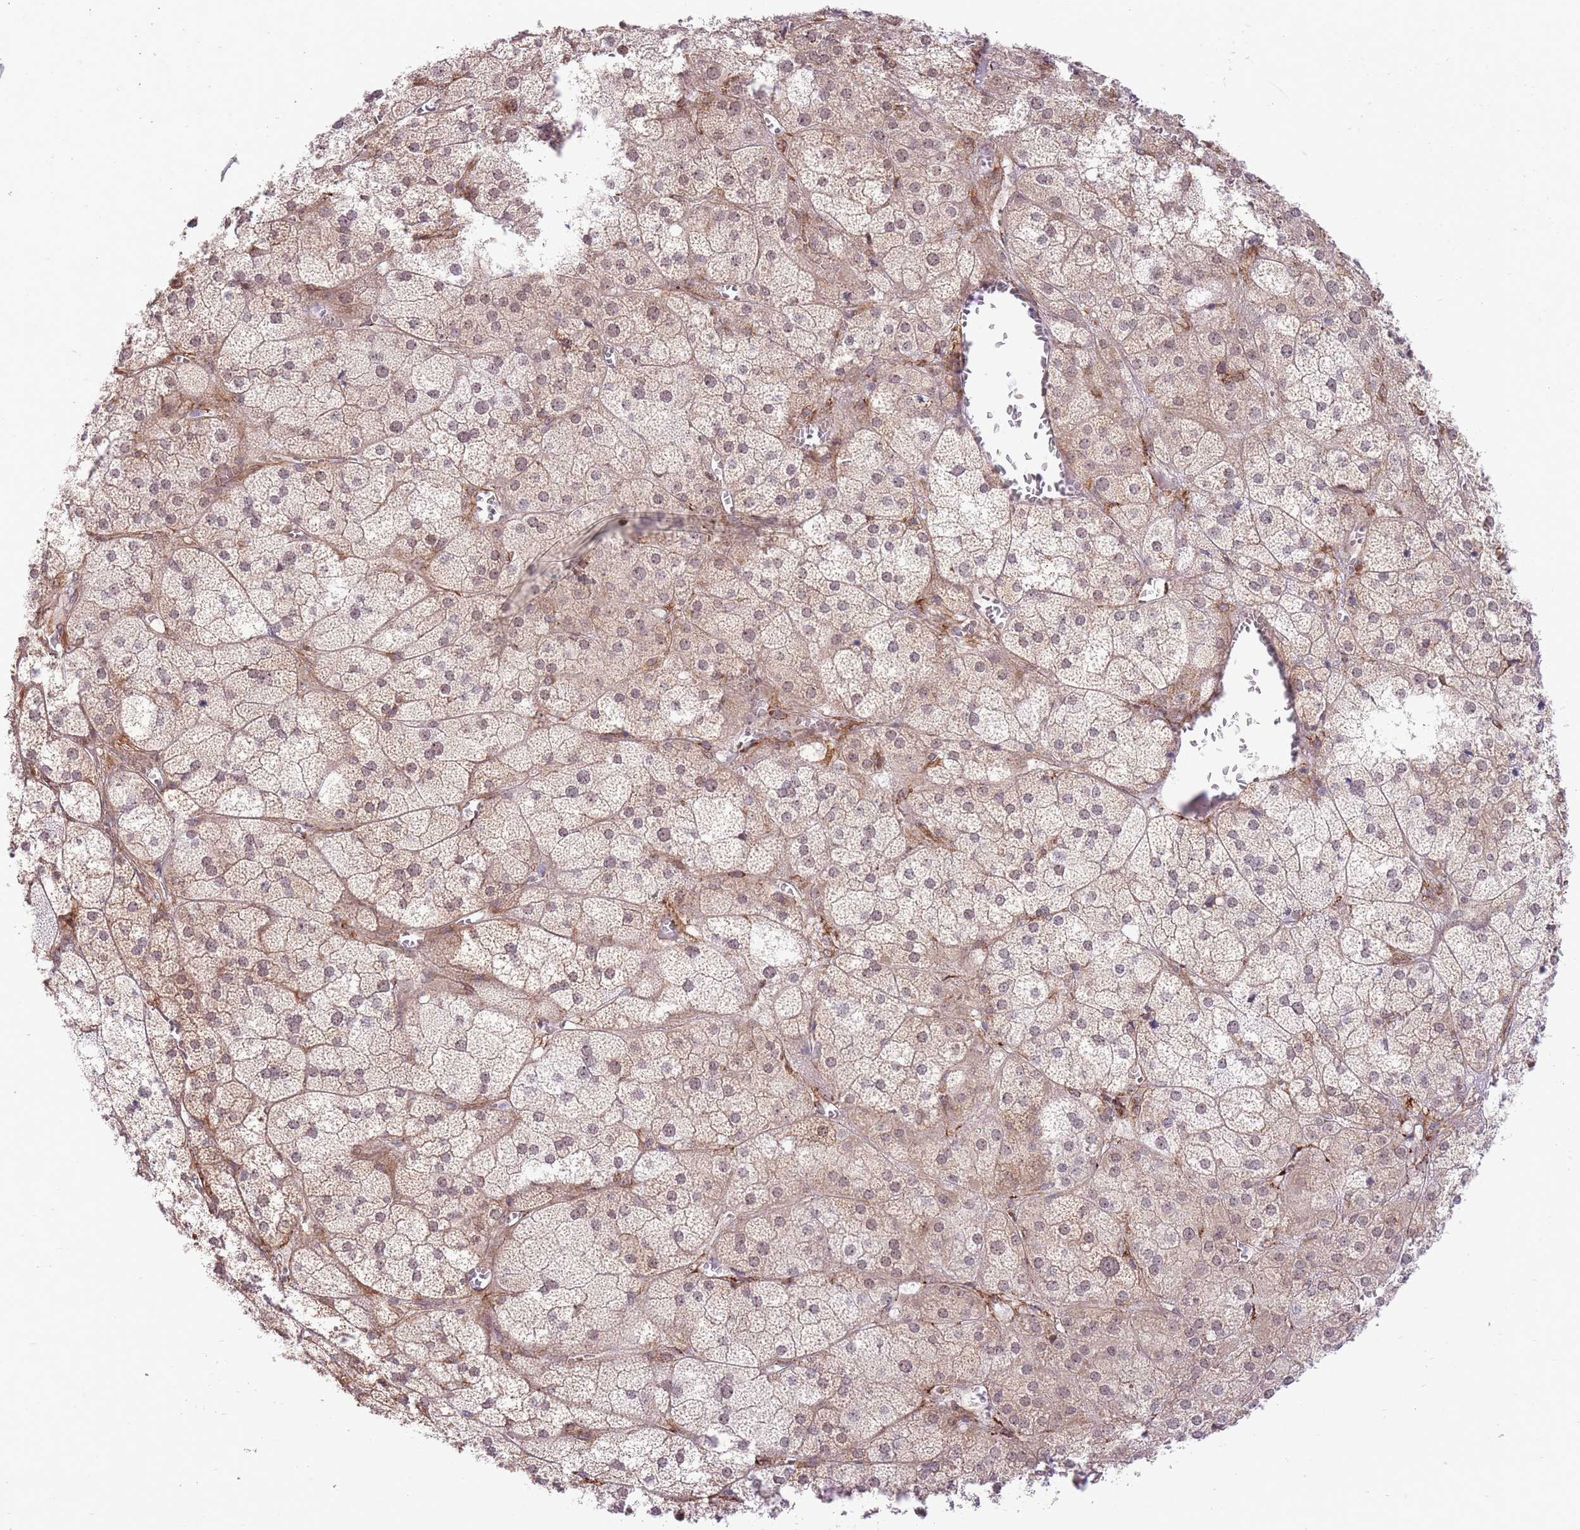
{"staining": {"intensity": "moderate", "quantity": ">75%", "location": "cytoplasmic/membranous,nuclear"}, "tissue": "adrenal gland", "cell_type": "Glandular cells", "image_type": "normal", "snomed": [{"axis": "morphology", "description": "Normal tissue, NOS"}, {"axis": "topography", "description": "Adrenal gland"}], "caption": "High-power microscopy captured an immunohistochemistry micrograph of benign adrenal gland, revealing moderate cytoplasmic/membranous,nuclear staining in about >75% of glandular cells.", "gene": "EXOSC8", "patient": {"sex": "female", "age": 61}}